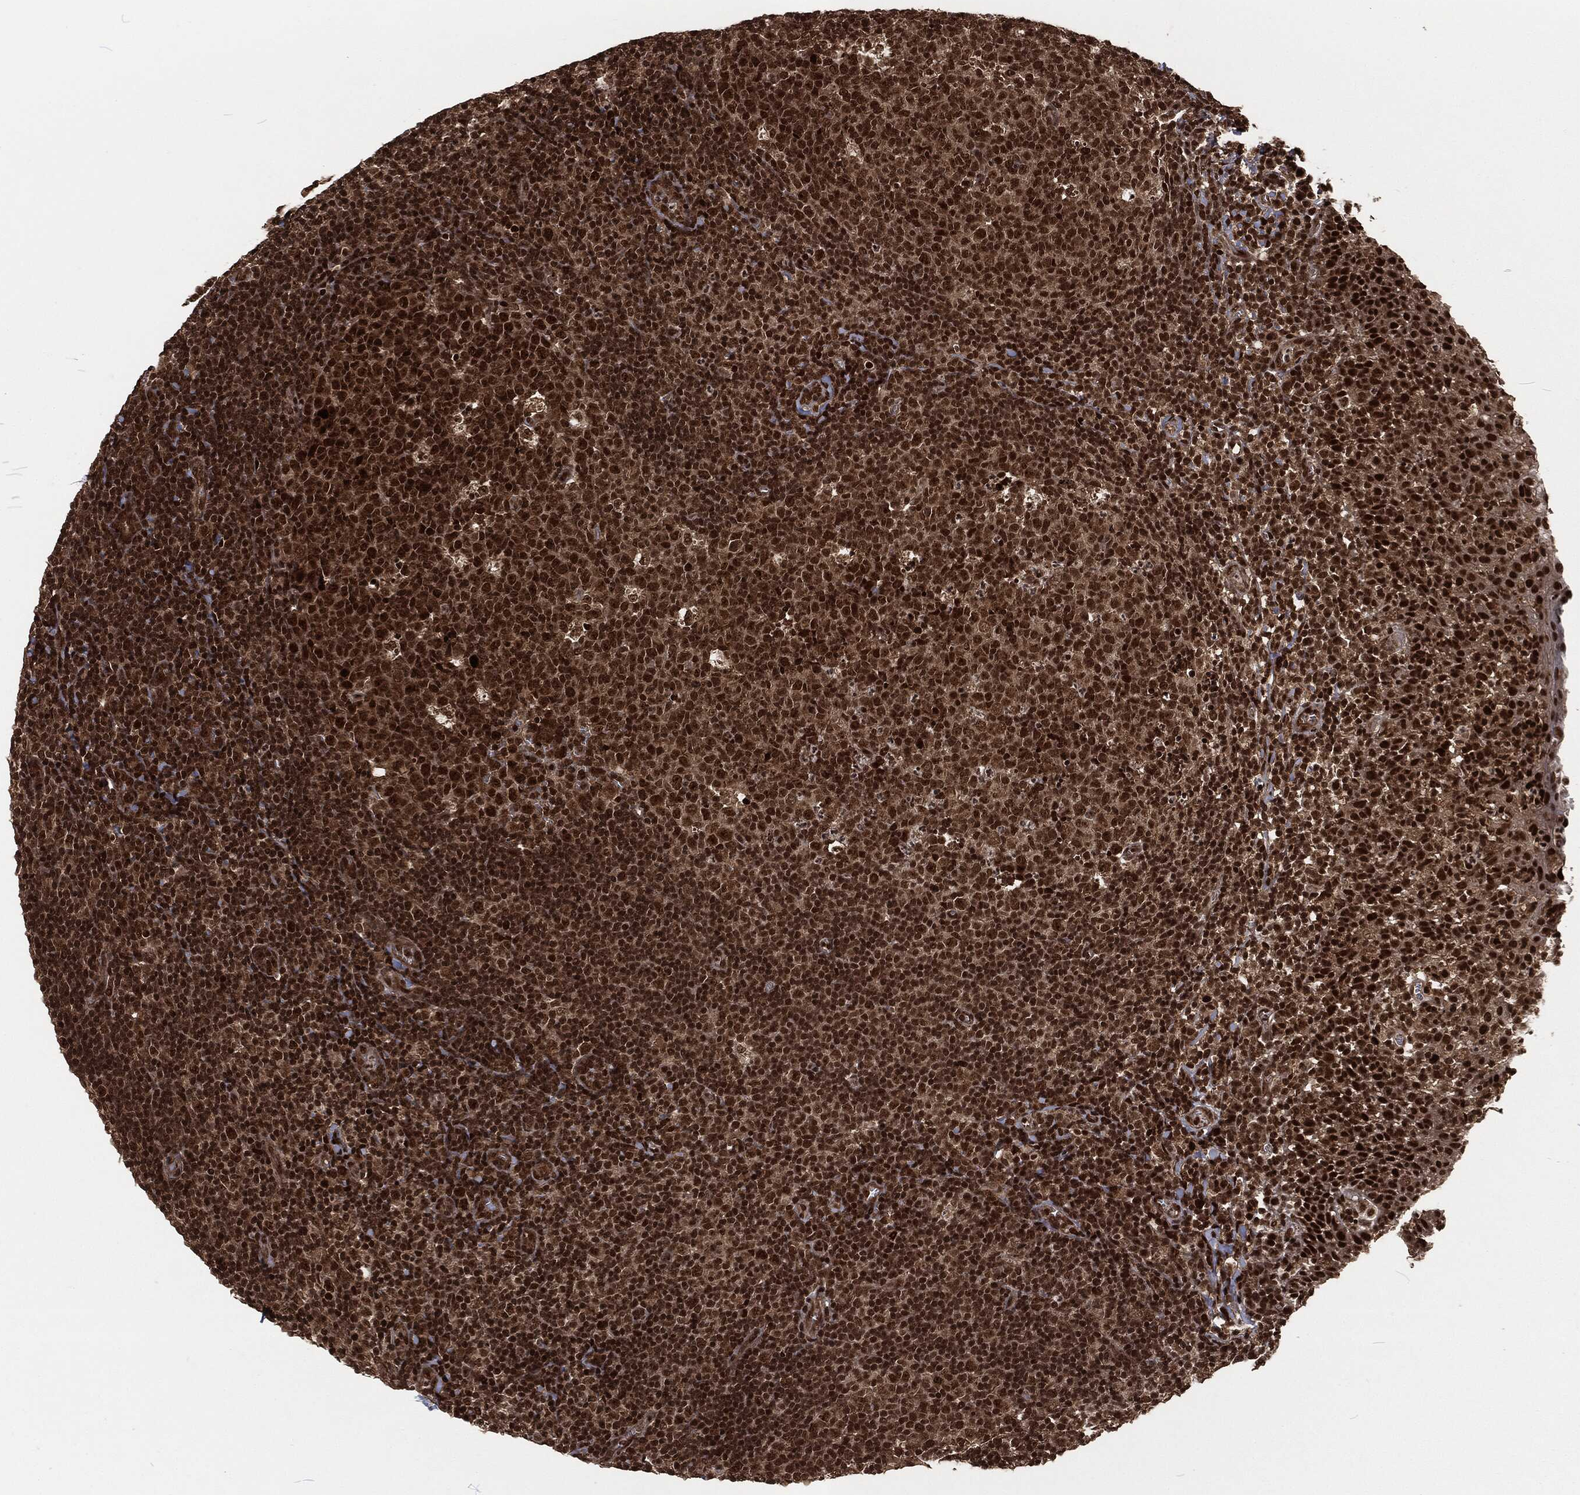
{"staining": {"intensity": "strong", "quantity": ">75%", "location": "nuclear"}, "tissue": "tonsil", "cell_type": "Germinal center cells", "image_type": "normal", "snomed": [{"axis": "morphology", "description": "Normal tissue, NOS"}, {"axis": "topography", "description": "Tonsil"}], "caption": "Strong nuclear positivity is present in about >75% of germinal center cells in benign tonsil.", "gene": "NGRN", "patient": {"sex": "female", "age": 5}}